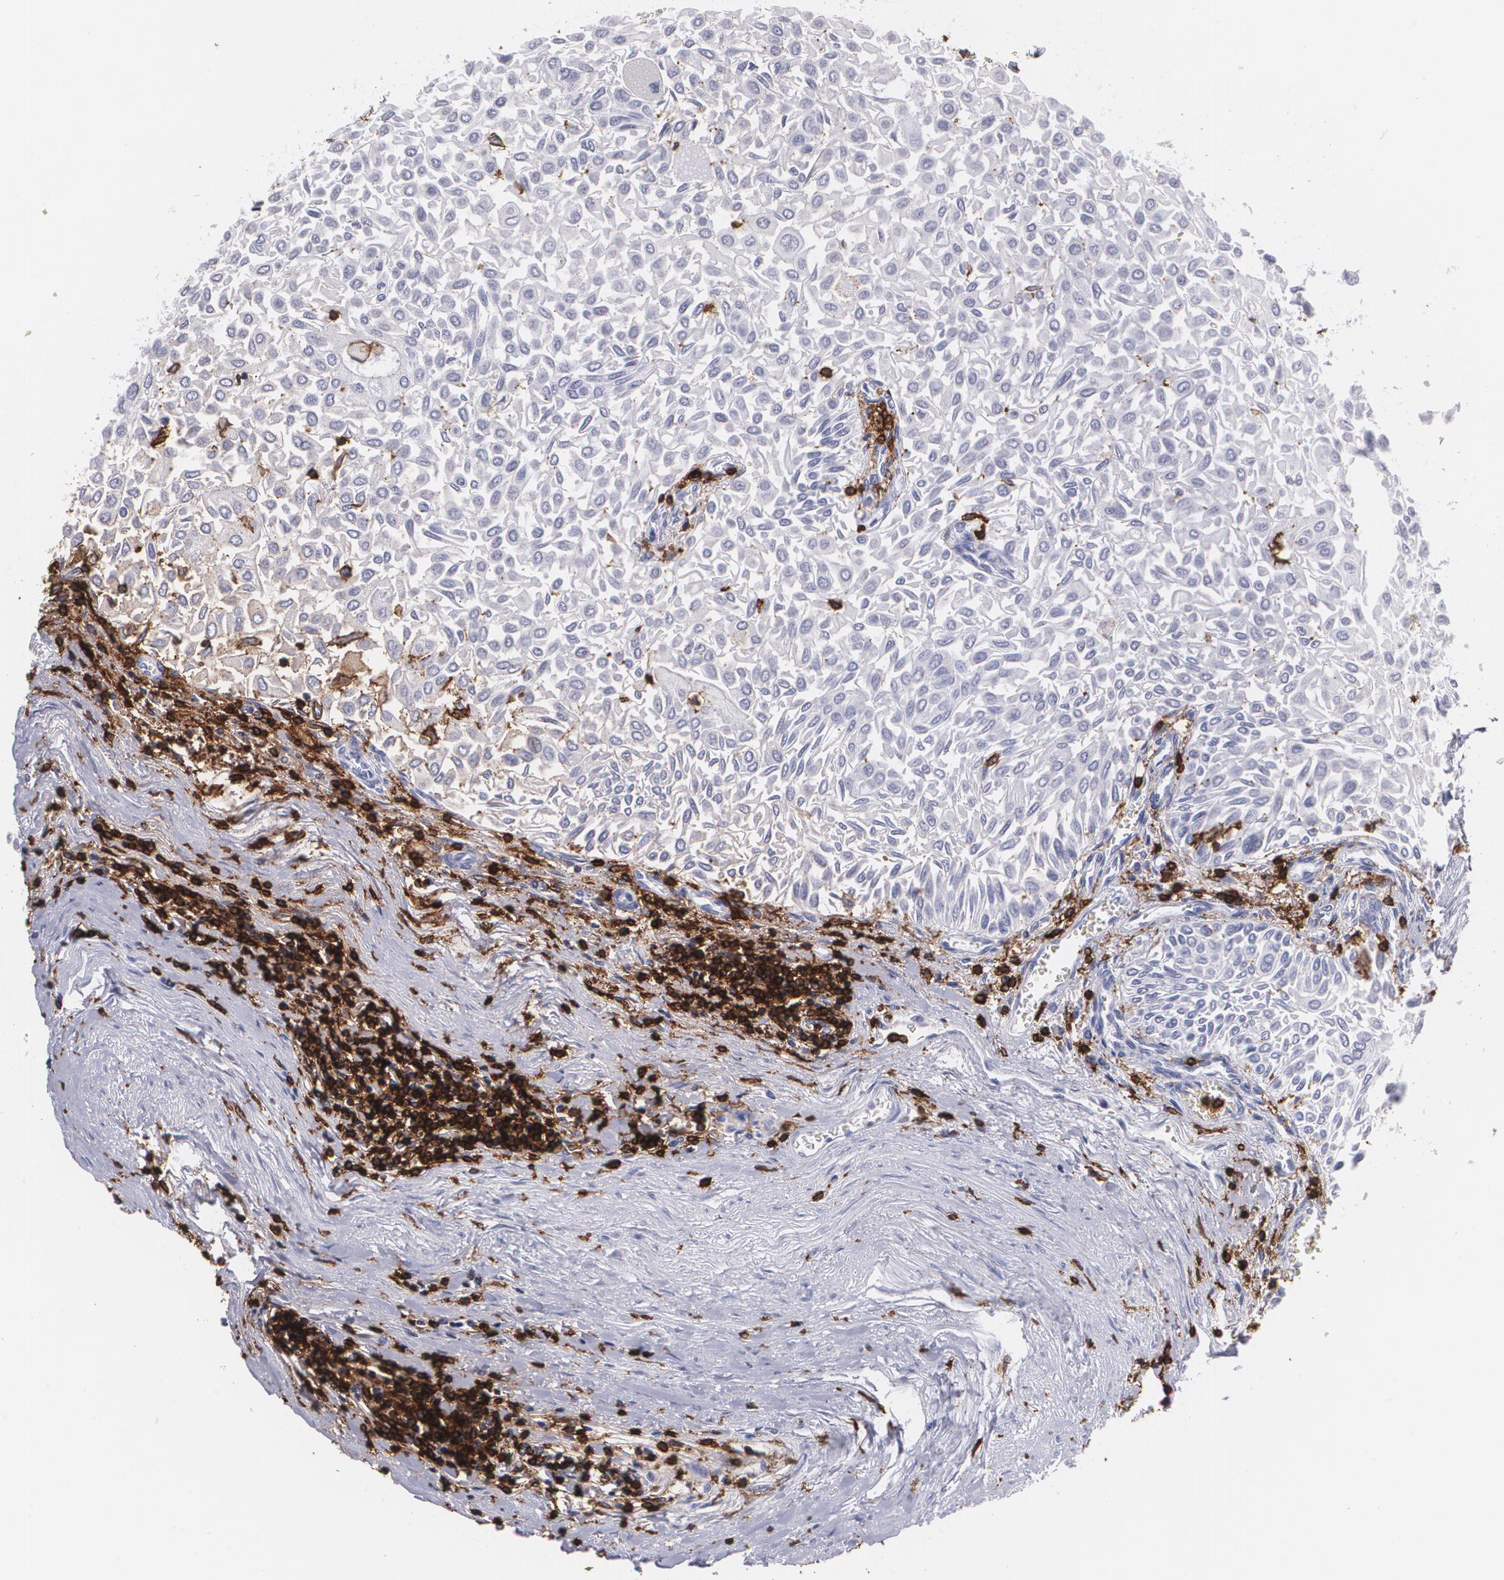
{"staining": {"intensity": "negative", "quantity": "none", "location": "none"}, "tissue": "urothelial cancer", "cell_type": "Tumor cells", "image_type": "cancer", "snomed": [{"axis": "morphology", "description": "Urothelial carcinoma, Low grade"}, {"axis": "topography", "description": "Urinary bladder"}], "caption": "Urothelial cancer stained for a protein using IHC displays no staining tumor cells.", "gene": "PTPRC", "patient": {"sex": "male", "age": 64}}